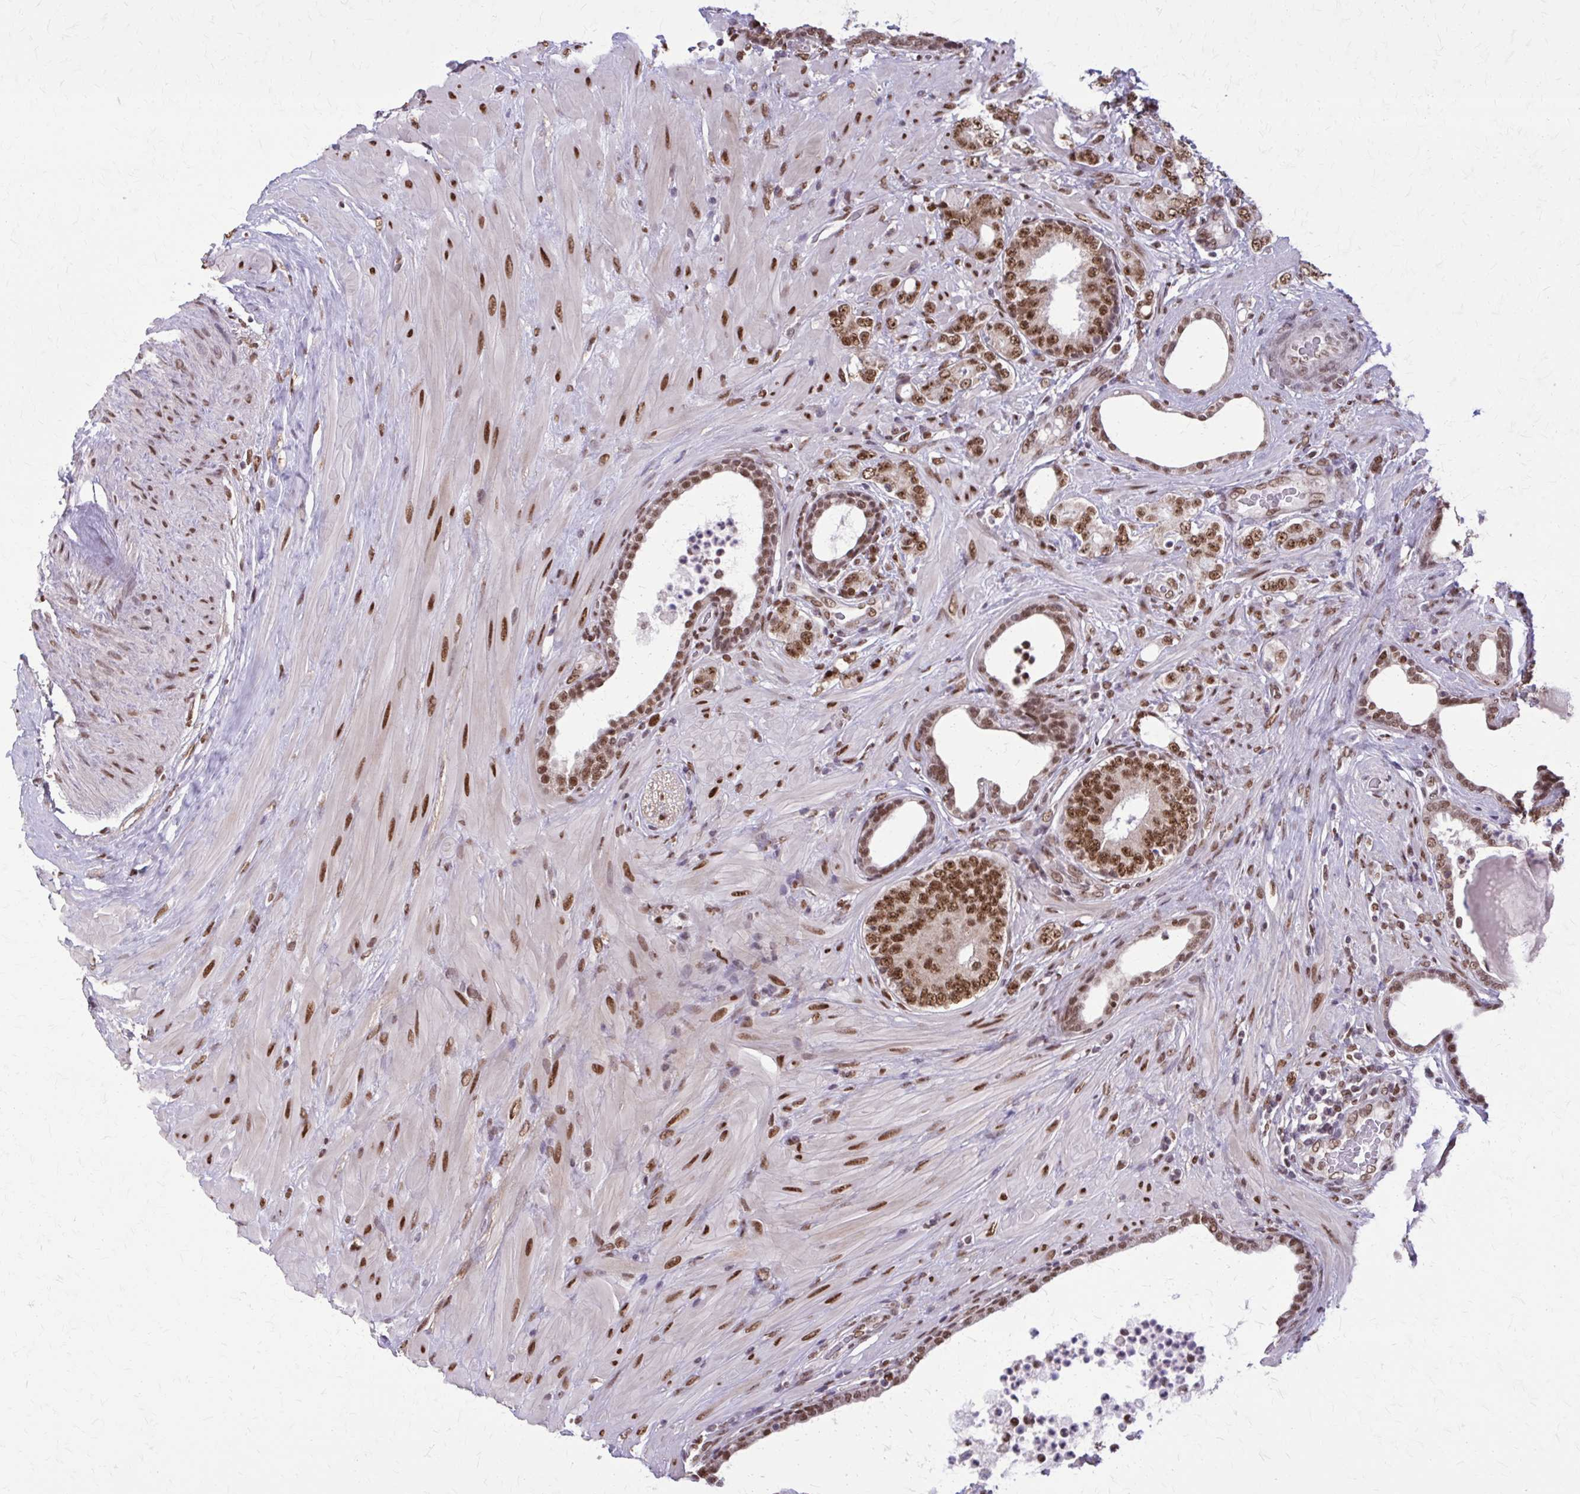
{"staining": {"intensity": "moderate", "quantity": ">75%", "location": "nuclear"}, "tissue": "prostate cancer", "cell_type": "Tumor cells", "image_type": "cancer", "snomed": [{"axis": "morphology", "description": "Adenocarcinoma, High grade"}, {"axis": "topography", "description": "Prostate"}], "caption": "Prostate cancer stained with IHC reveals moderate nuclear staining in approximately >75% of tumor cells.", "gene": "TTF1", "patient": {"sex": "male", "age": 62}}